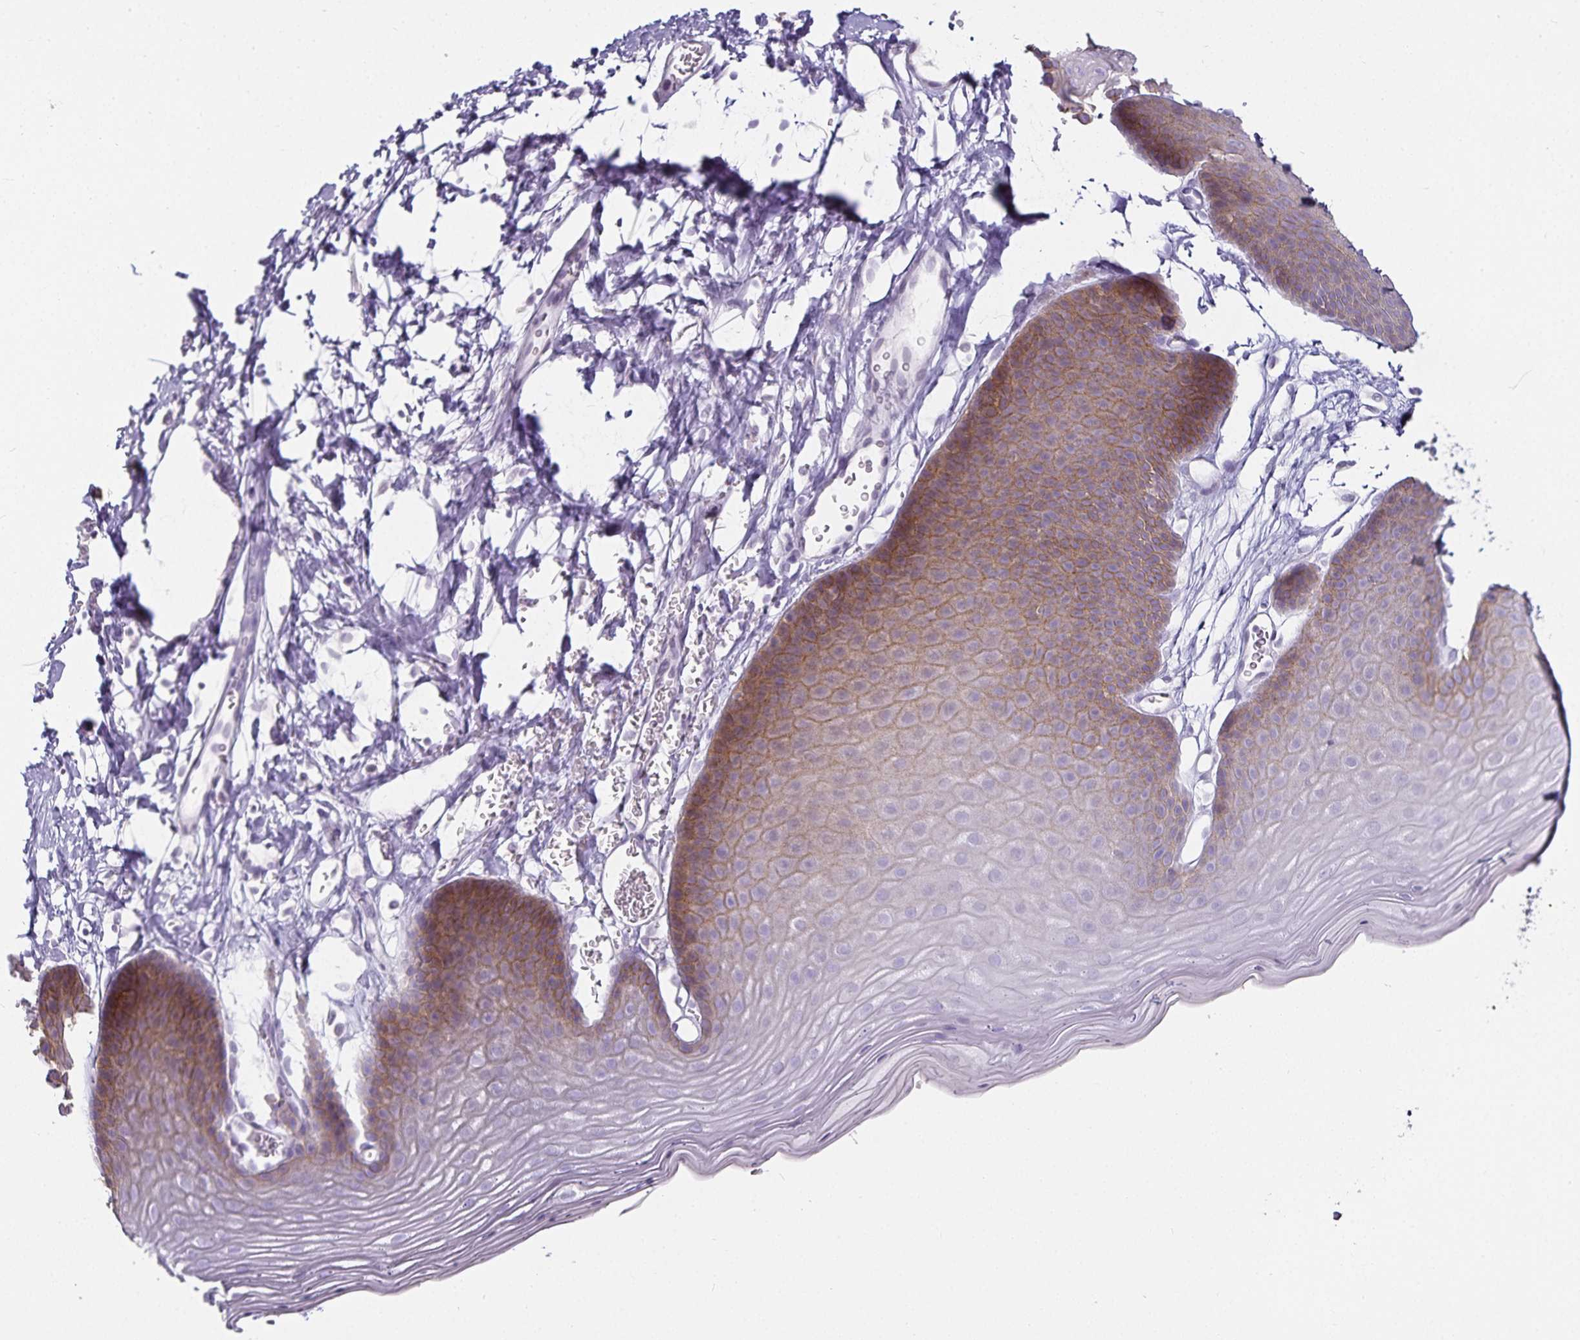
{"staining": {"intensity": "moderate", "quantity": "25%-75%", "location": "cytoplasmic/membranous"}, "tissue": "skin", "cell_type": "Epidermal cells", "image_type": "normal", "snomed": [{"axis": "morphology", "description": "Normal tissue, NOS"}, {"axis": "topography", "description": "Anal"}], "caption": "Immunohistochemistry (IHC) staining of normal skin, which demonstrates medium levels of moderate cytoplasmic/membranous staining in approximately 25%-75% of epidermal cells indicating moderate cytoplasmic/membranous protein staining. The staining was performed using DAB (brown) for protein detection and nuclei were counterstained in hematoxylin (blue).", "gene": "CA12", "patient": {"sex": "male", "age": 53}}